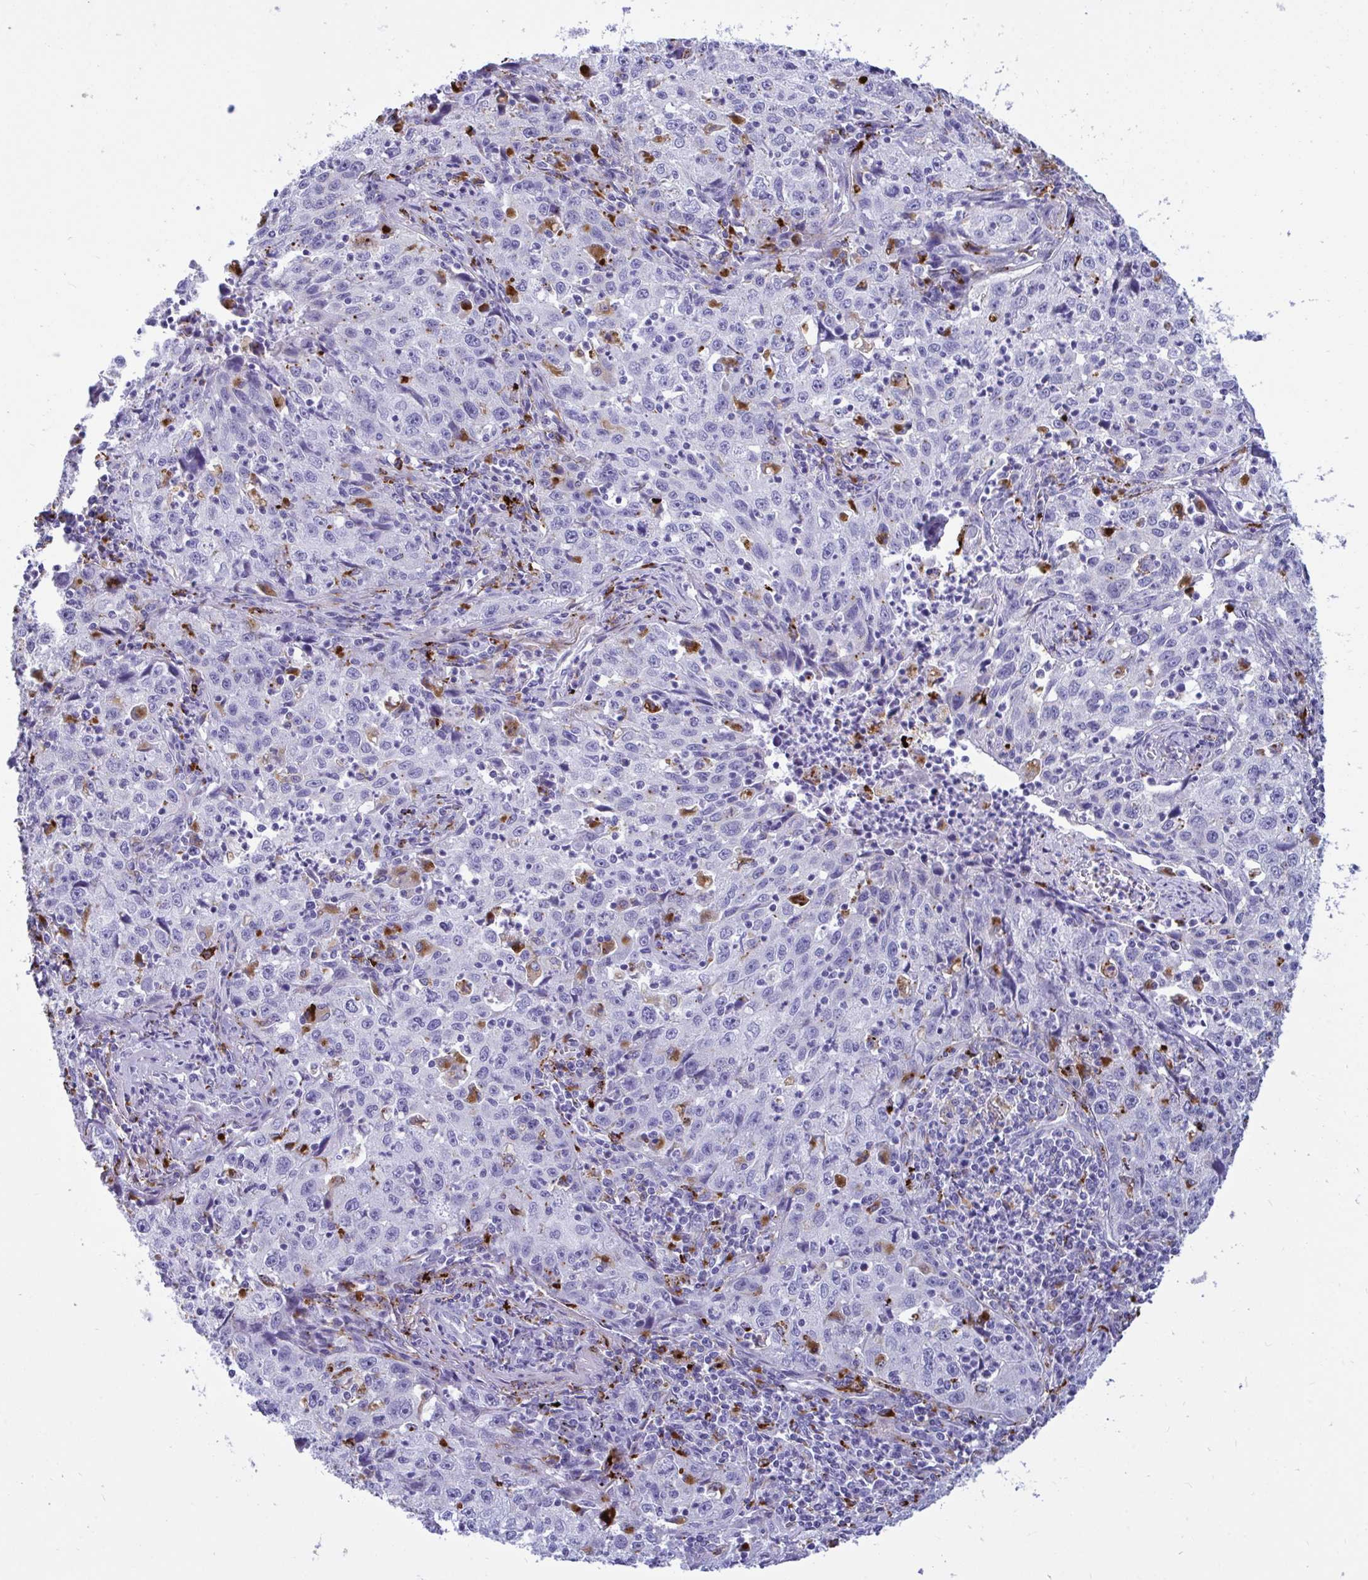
{"staining": {"intensity": "weak", "quantity": "<25%", "location": "cytoplasmic/membranous"}, "tissue": "lung cancer", "cell_type": "Tumor cells", "image_type": "cancer", "snomed": [{"axis": "morphology", "description": "Squamous cell carcinoma, NOS"}, {"axis": "topography", "description": "Lung"}], "caption": "Lung cancer was stained to show a protein in brown. There is no significant staining in tumor cells. (DAB immunohistochemistry (IHC) visualized using brightfield microscopy, high magnification).", "gene": "CPVL", "patient": {"sex": "male", "age": 71}}